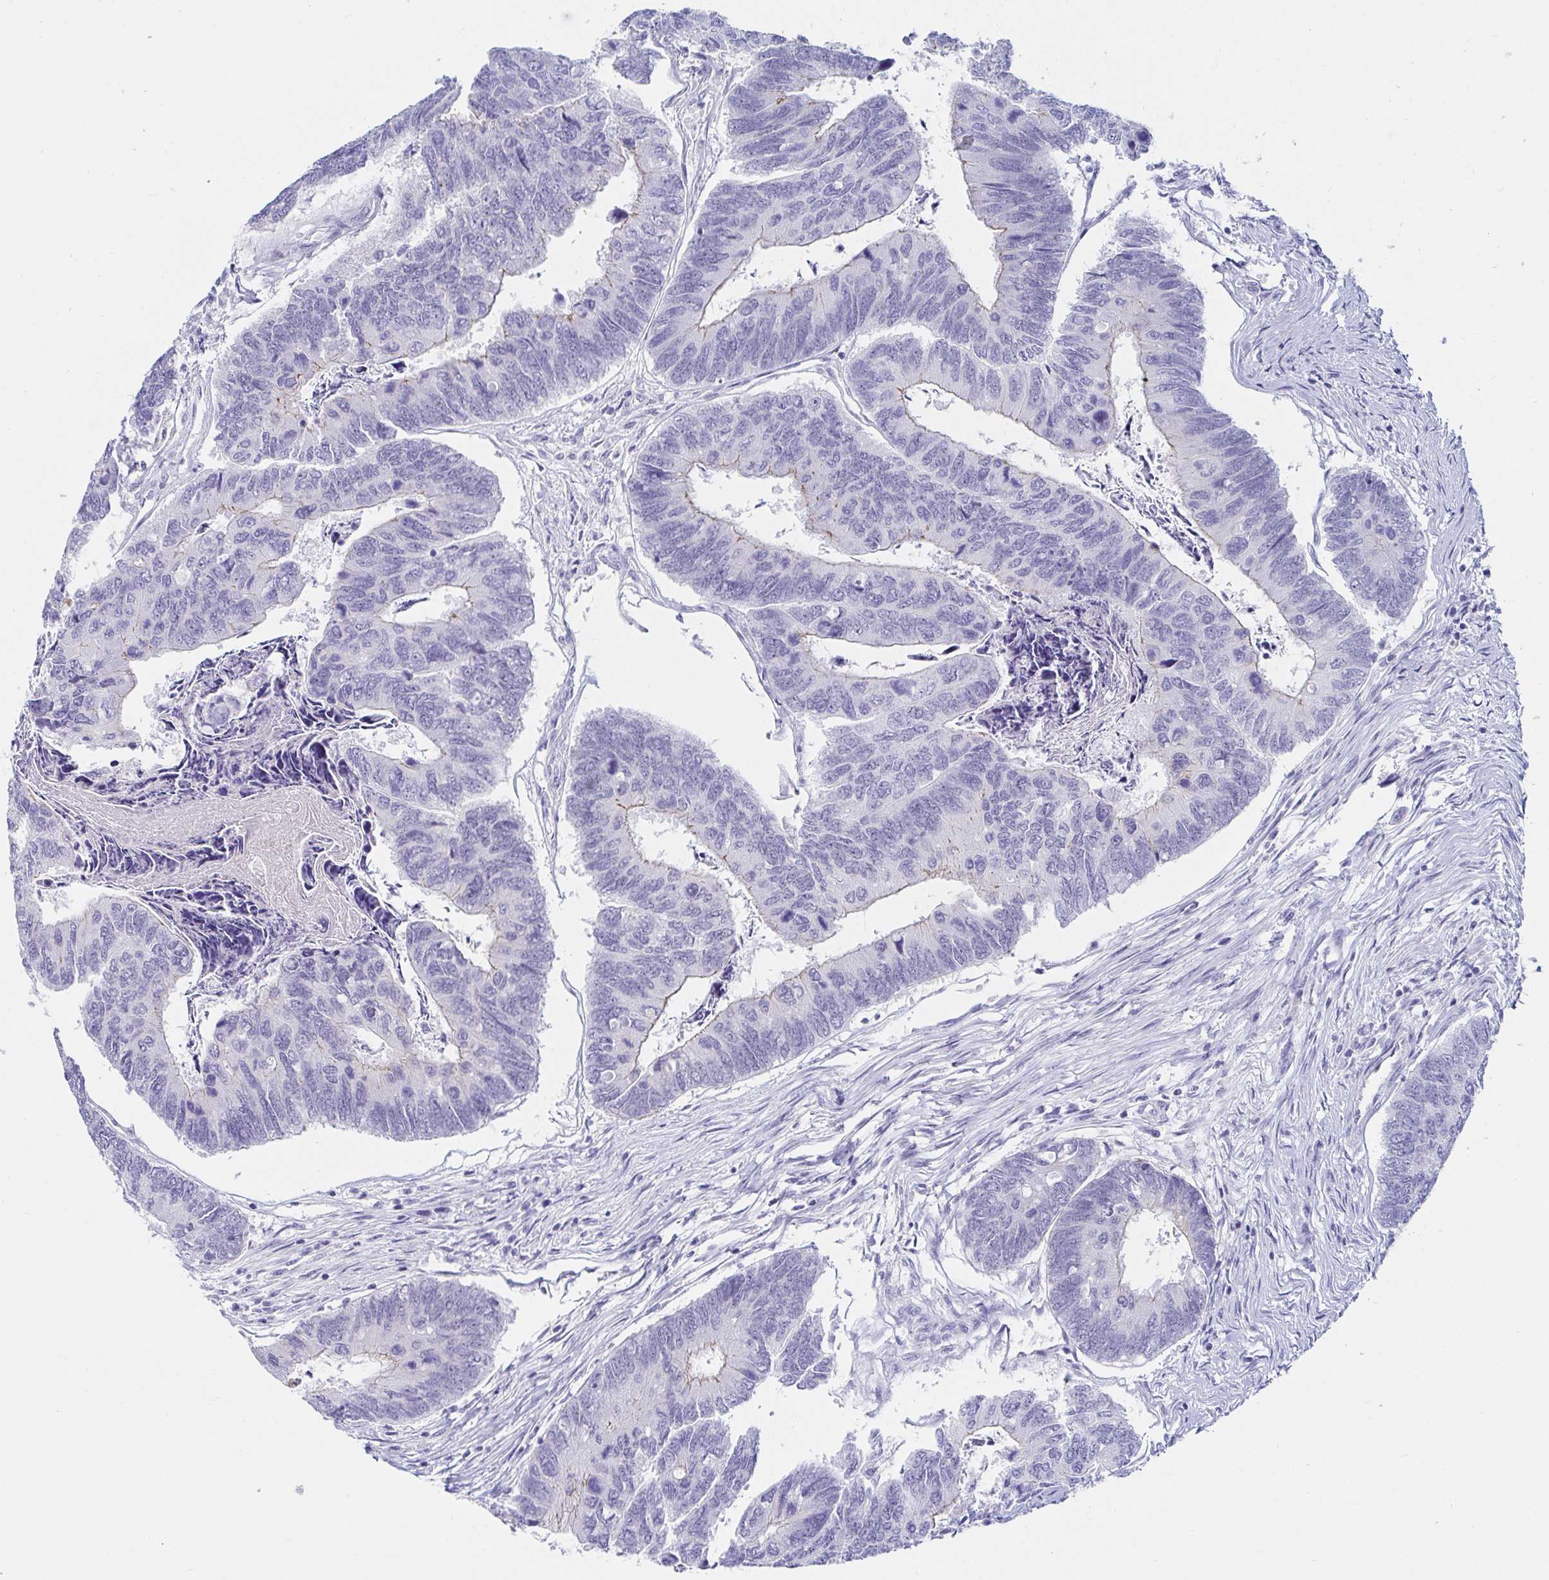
{"staining": {"intensity": "negative", "quantity": "none", "location": "none"}, "tissue": "colorectal cancer", "cell_type": "Tumor cells", "image_type": "cancer", "snomed": [{"axis": "morphology", "description": "Adenocarcinoma, NOS"}, {"axis": "topography", "description": "Colon"}], "caption": "The immunohistochemistry (IHC) histopathology image has no significant staining in tumor cells of colorectal cancer (adenocarcinoma) tissue. (Brightfield microscopy of DAB immunohistochemistry at high magnification).", "gene": "OR10K1", "patient": {"sex": "female", "age": 67}}